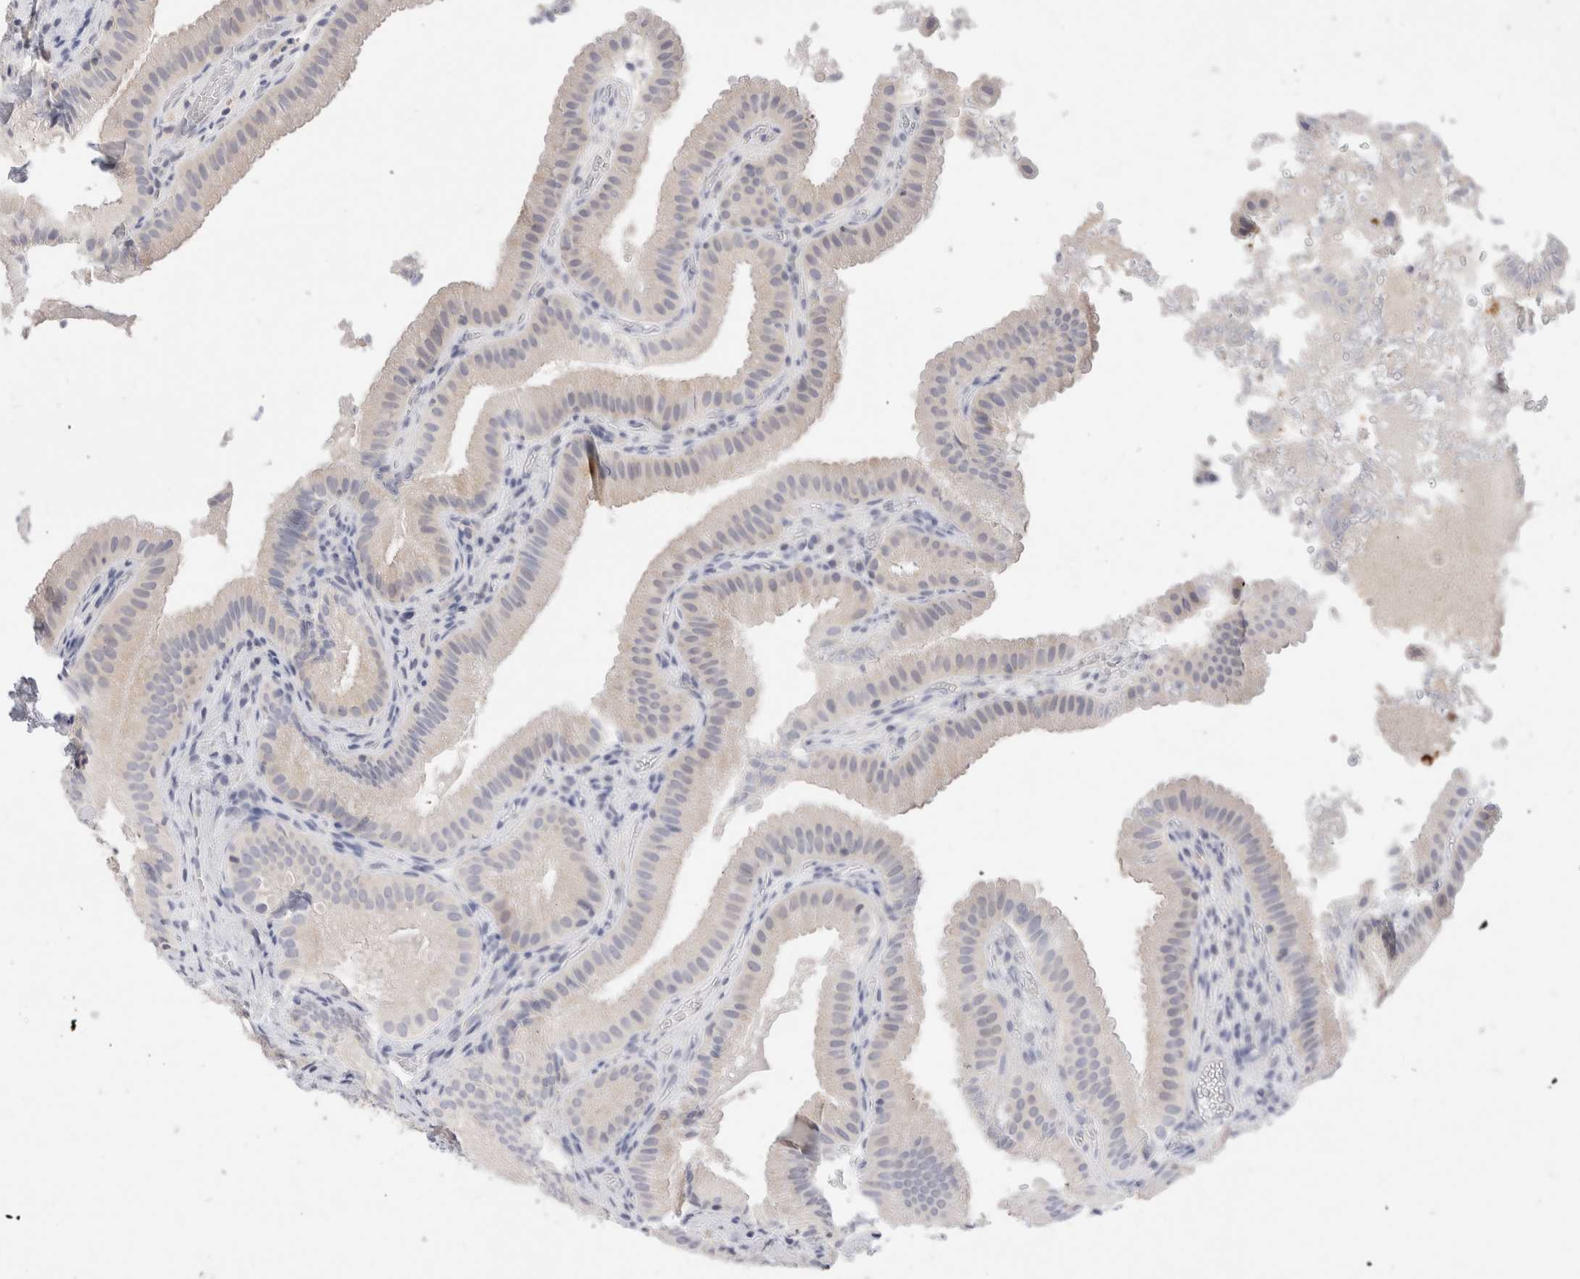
{"staining": {"intensity": "weak", "quantity": "<25%", "location": "cytoplasmic/membranous"}, "tissue": "gallbladder", "cell_type": "Glandular cells", "image_type": "normal", "snomed": [{"axis": "morphology", "description": "Normal tissue, NOS"}, {"axis": "topography", "description": "Gallbladder"}], "caption": "Glandular cells show no significant expression in normal gallbladder.", "gene": "ADAM30", "patient": {"sex": "female", "age": 30}}